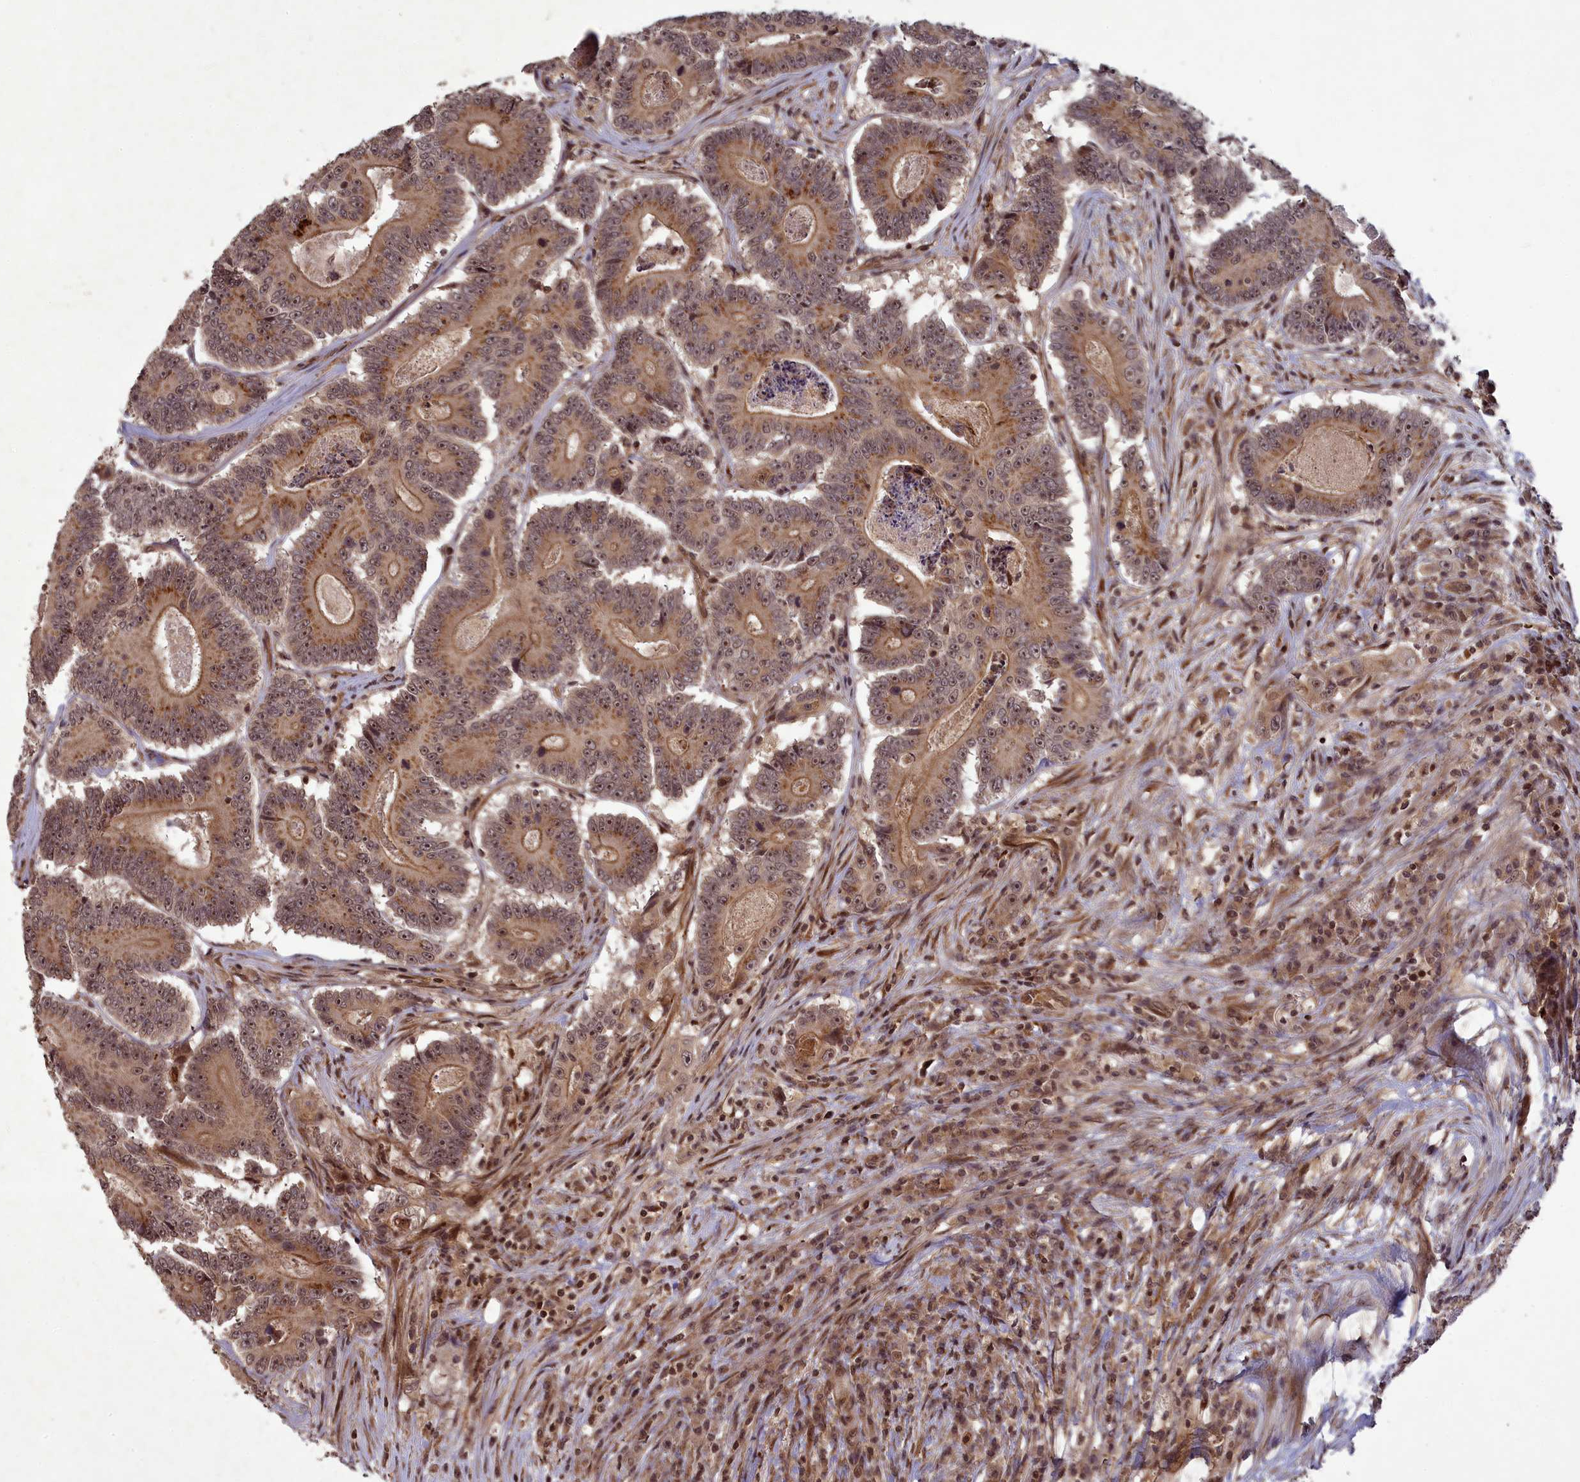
{"staining": {"intensity": "moderate", "quantity": ">75%", "location": "cytoplasmic/membranous,nuclear"}, "tissue": "colorectal cancer", "cell_type": "Tumor cells", "image_type": "cancer", "snomed": [{"axis": "morphology", "description": "Adenocarcinoma, NOS"}, {"axis": "topography", "description": "Colon"}], "caption": "Immunohistochemistry (IHC) staining of colorectal adenocarcinoma, which demonstrates medium levels of moderate cytoplasmic/membranous and nuclear expression in about >75% of tumor cells indicating moderate cytoplasmic/membranous and nuclear protein expression. The staining was performed using DAB (brown) for protein detection and nuclei were counterstained in hematoxylin (blue).", "gene": "SRMS", "patient": {"sex": "male", "age": 83}}